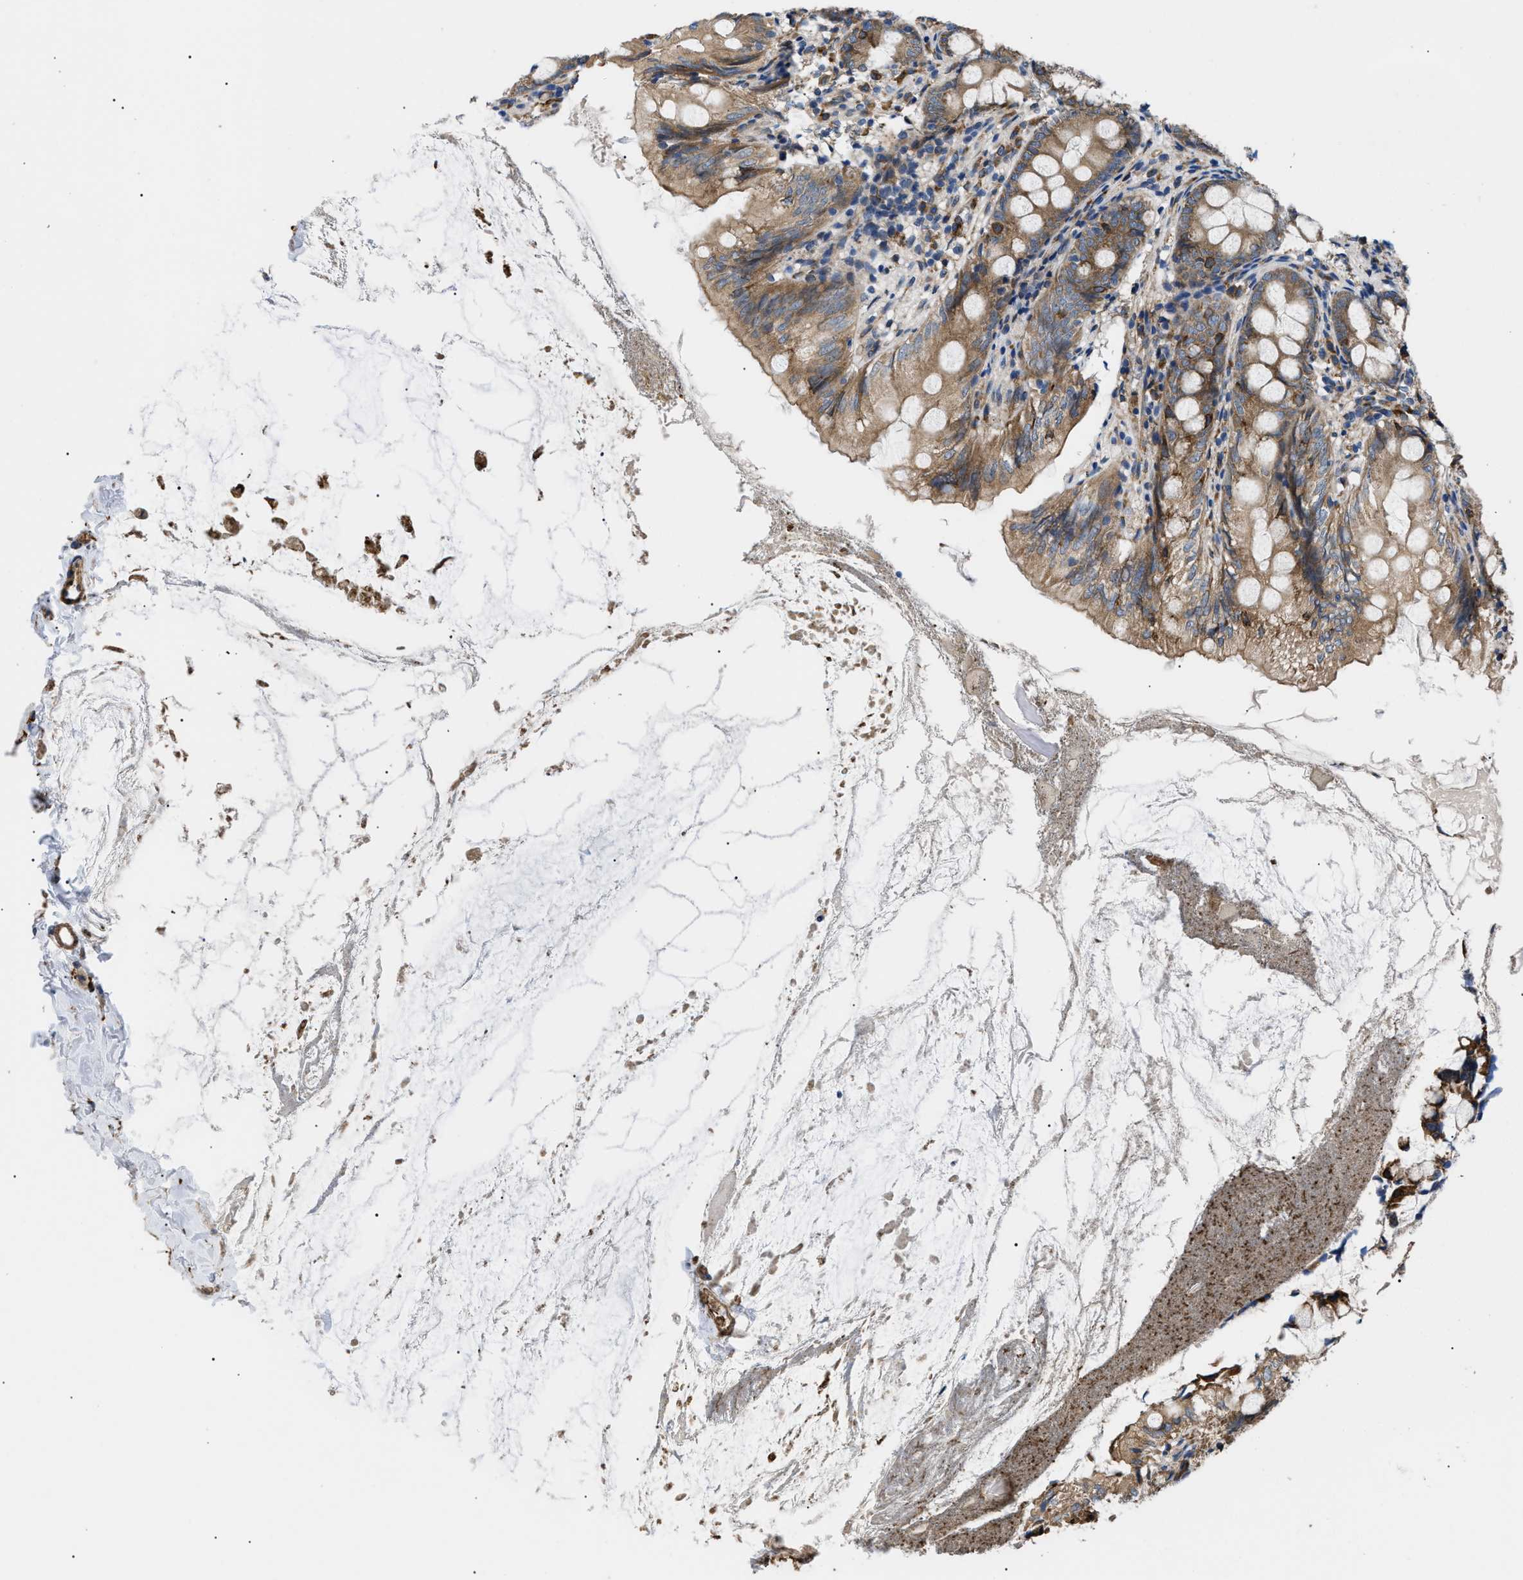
{"staining": {"intensity": "moderate", "quantity": ">75%", "location": "cytoplasmic/membranous"}, "tissue": "appendix", "cell_type": "Glandular cells", "image_type": "normal", "snomed": [{"axis": "morphology", "description": "Normal tissue, NOS"}, {"axis": "topography", "description": "Appendix"}], "caption": "An immunohistochemistry (IHC) image of benign tissue is shown. Protein staining in brown shows moderate cytoplasmic/membranous positivity in appendix within glandular cells.", "gene": "MYO10", "patient": {"sex": "female", "age": 77}}